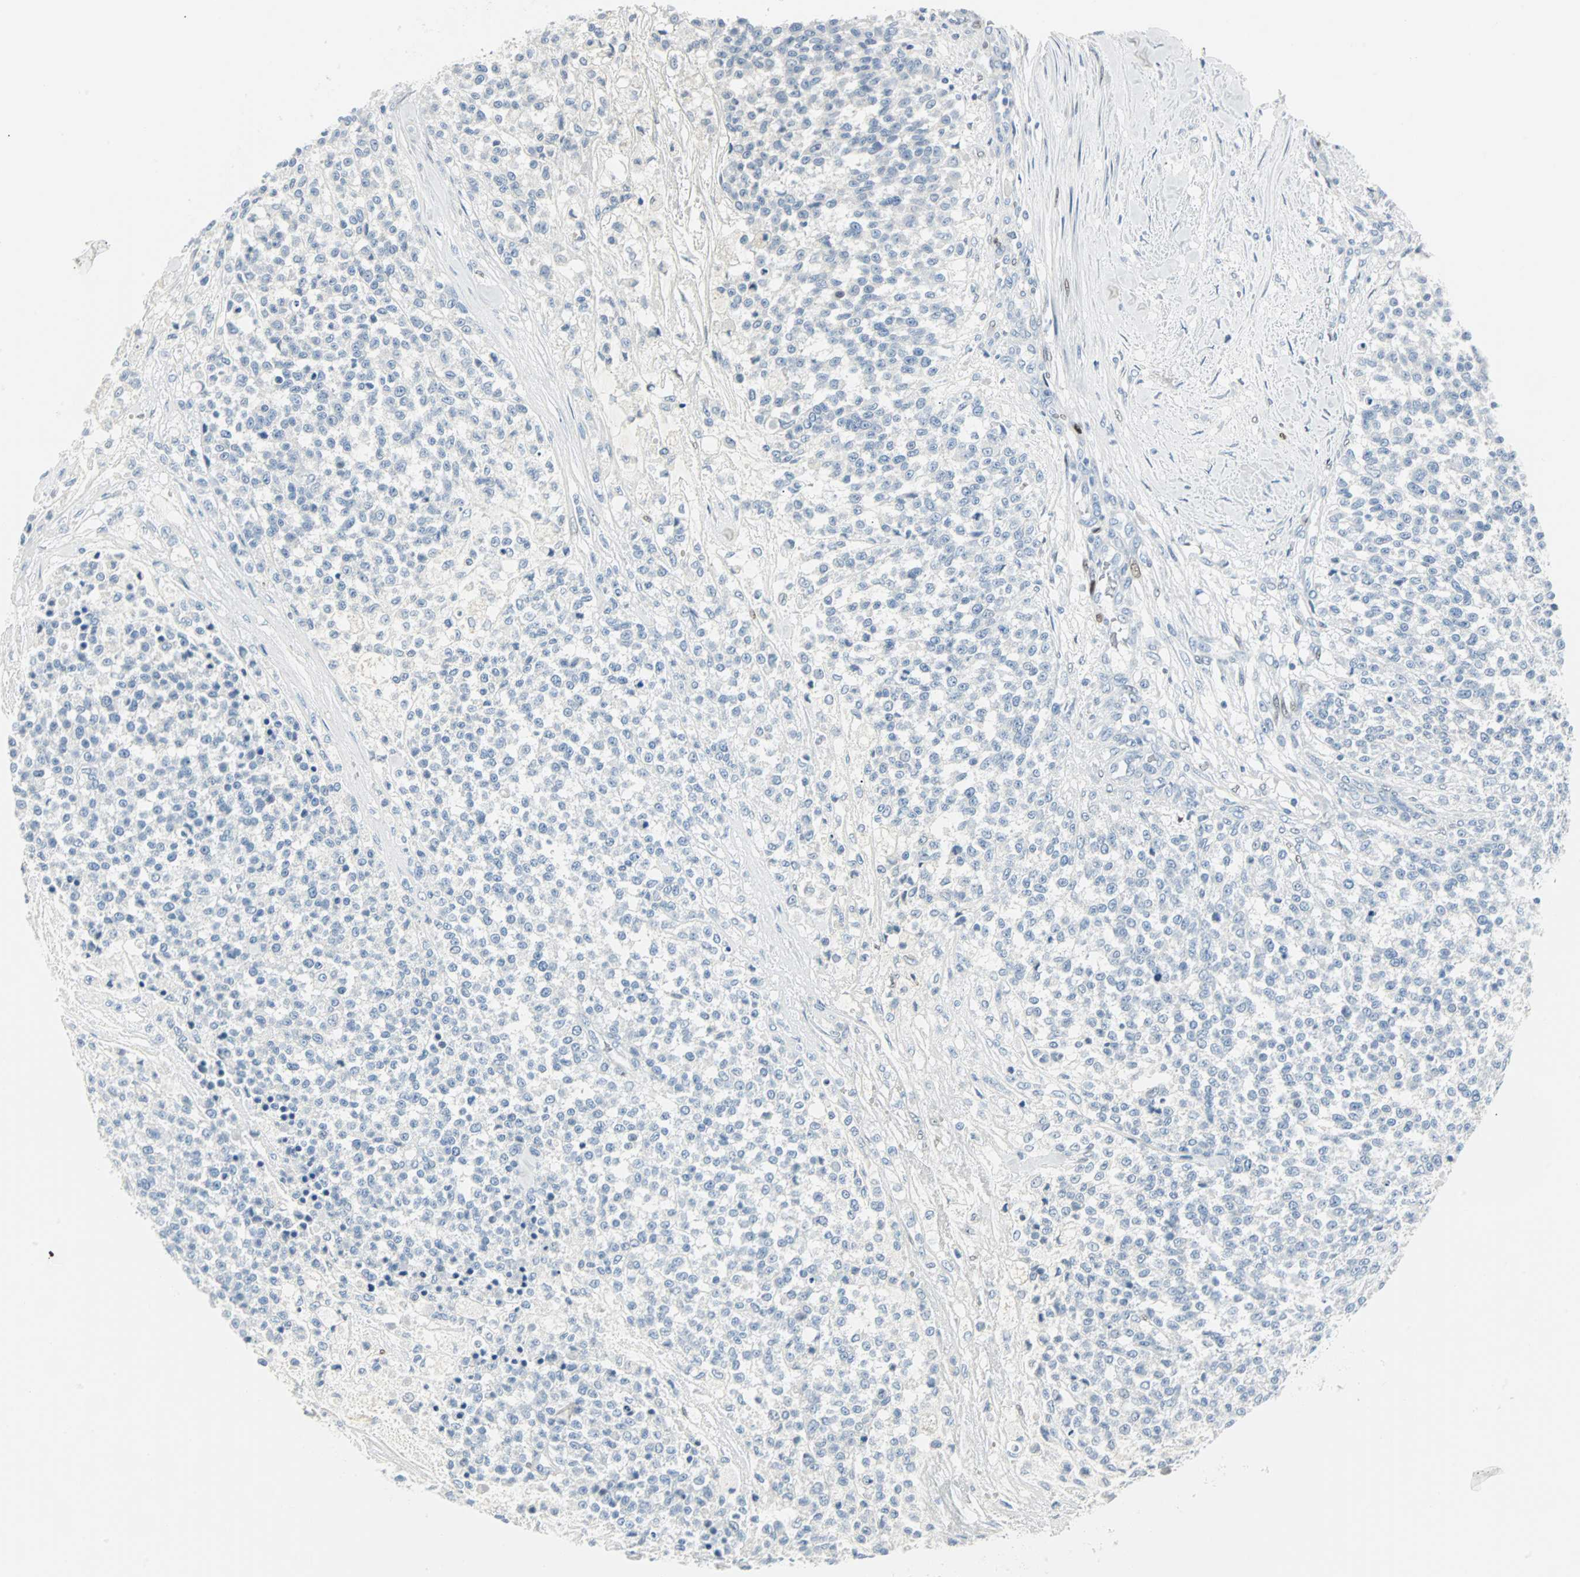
{"staining": {"intensity": "negative", "quantity": "none", "location": "none"}, "tissue": "testis cancer", "cell_type": "Tumor cells", "image_type": "cancer", "snomed": [{"axis": "morphology", "description": "Seminoma, NOS"}, {"axis": "topography", "description": "Testis"}], "caption": "Immunohistochemistry of human testis seminoma shows no expression in tumor cells.", "gene": "IL33", "patient": {"sex": "male", "age": 59}}